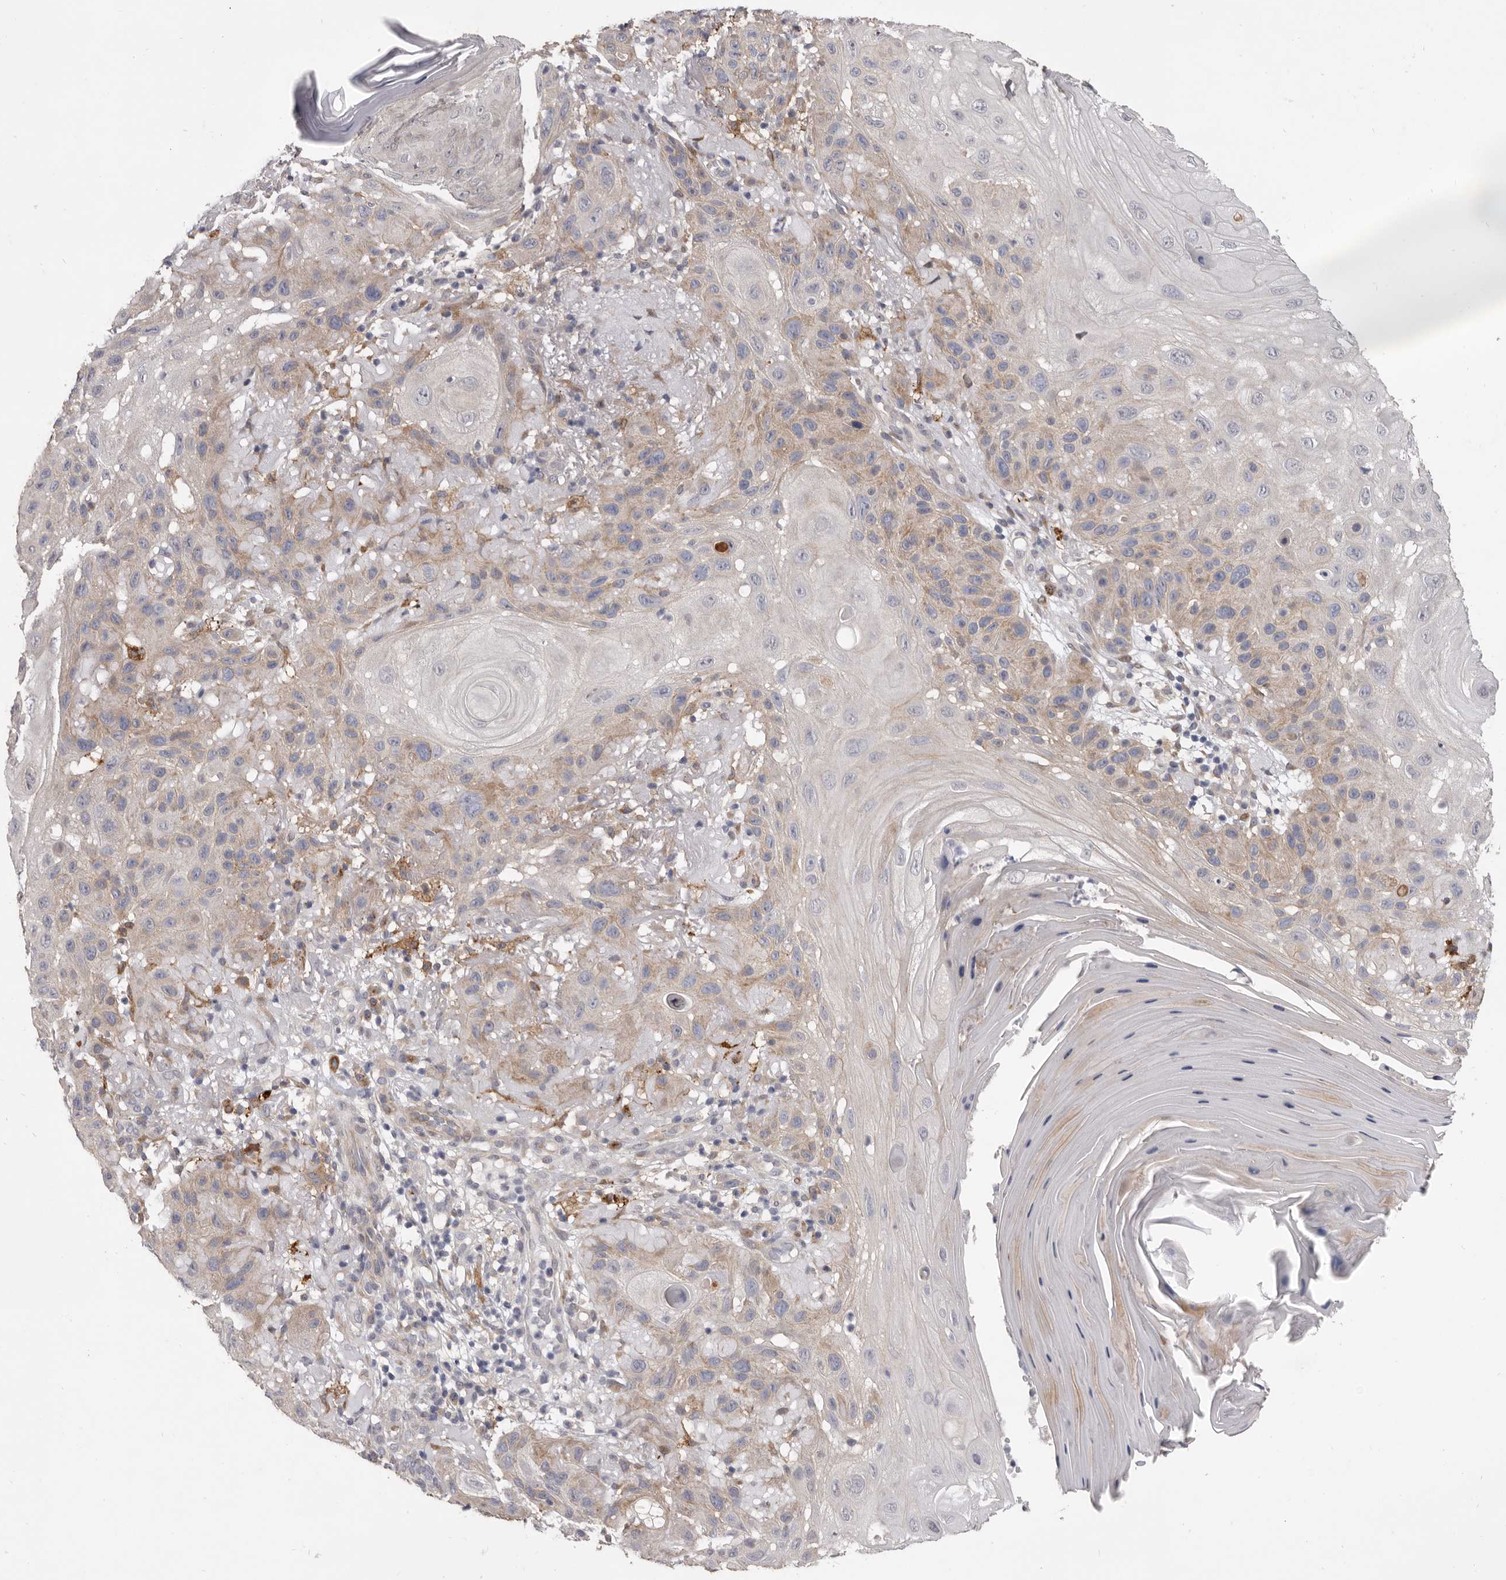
{"staining": {"intensity": "weak", "quantity": "25%-75%", "location": "cytoplasmic/membranous"}, "tissue": "skin cancer", "cell_type": "Tumor cells", "image_type": "cancer", "snomed": [{"axis": "morphology", "description": "Normal tissue, NOS"}, {"axis": "morphology", "description": "Squamous cell carcinoma, NOS"}, {"axis": "topography", "description": "Skin"}], "caption": "Protein expression analysis of skin cancer reveals weak cytoplasmic/membranous positivity in about 25%-75% of tumor cells.", "gene": "VPS45", "patient": {"sex": "female", "age": 96}}